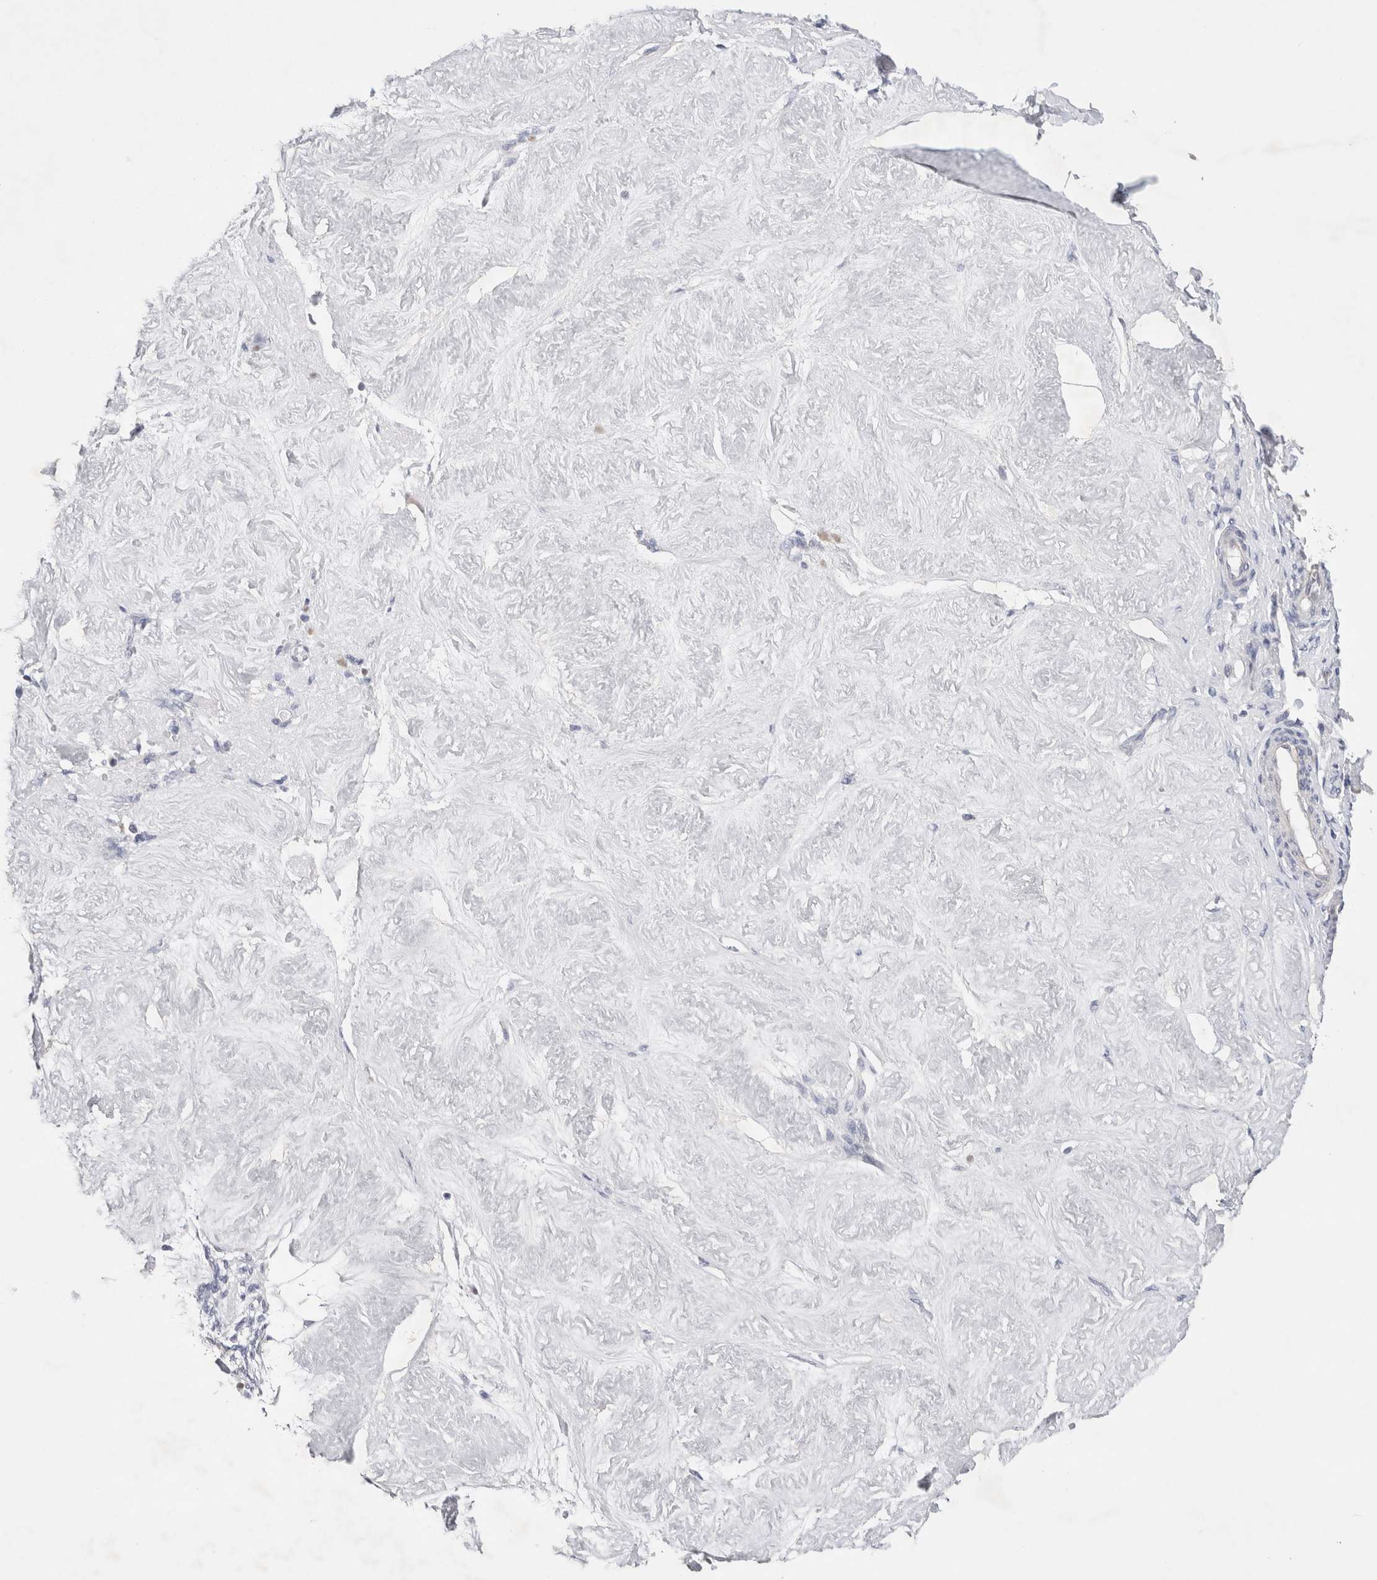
{"staining": {"intensity": "negative", "quantity": "none", "location": "none"}, "tissue": "adipose tissue", "cell_type": "Adipocytes", "image_type": "normal", "snomed": [{"axis": "morphology", "description": "Normal tissue, NOS"}, {"axis": "topography", "description": "Vascular tissue"}, {"axis": "topography", "description": "Fallopian tube"}, {"axis": "topography", "description": "Ovary"}], "caption": "An IHC image of benign adipose tissue is shown. There is no staining in adipocytes of adipose tissue.", "gene": "WIPF2", "patient": {"sex": "female", "age": 67}}